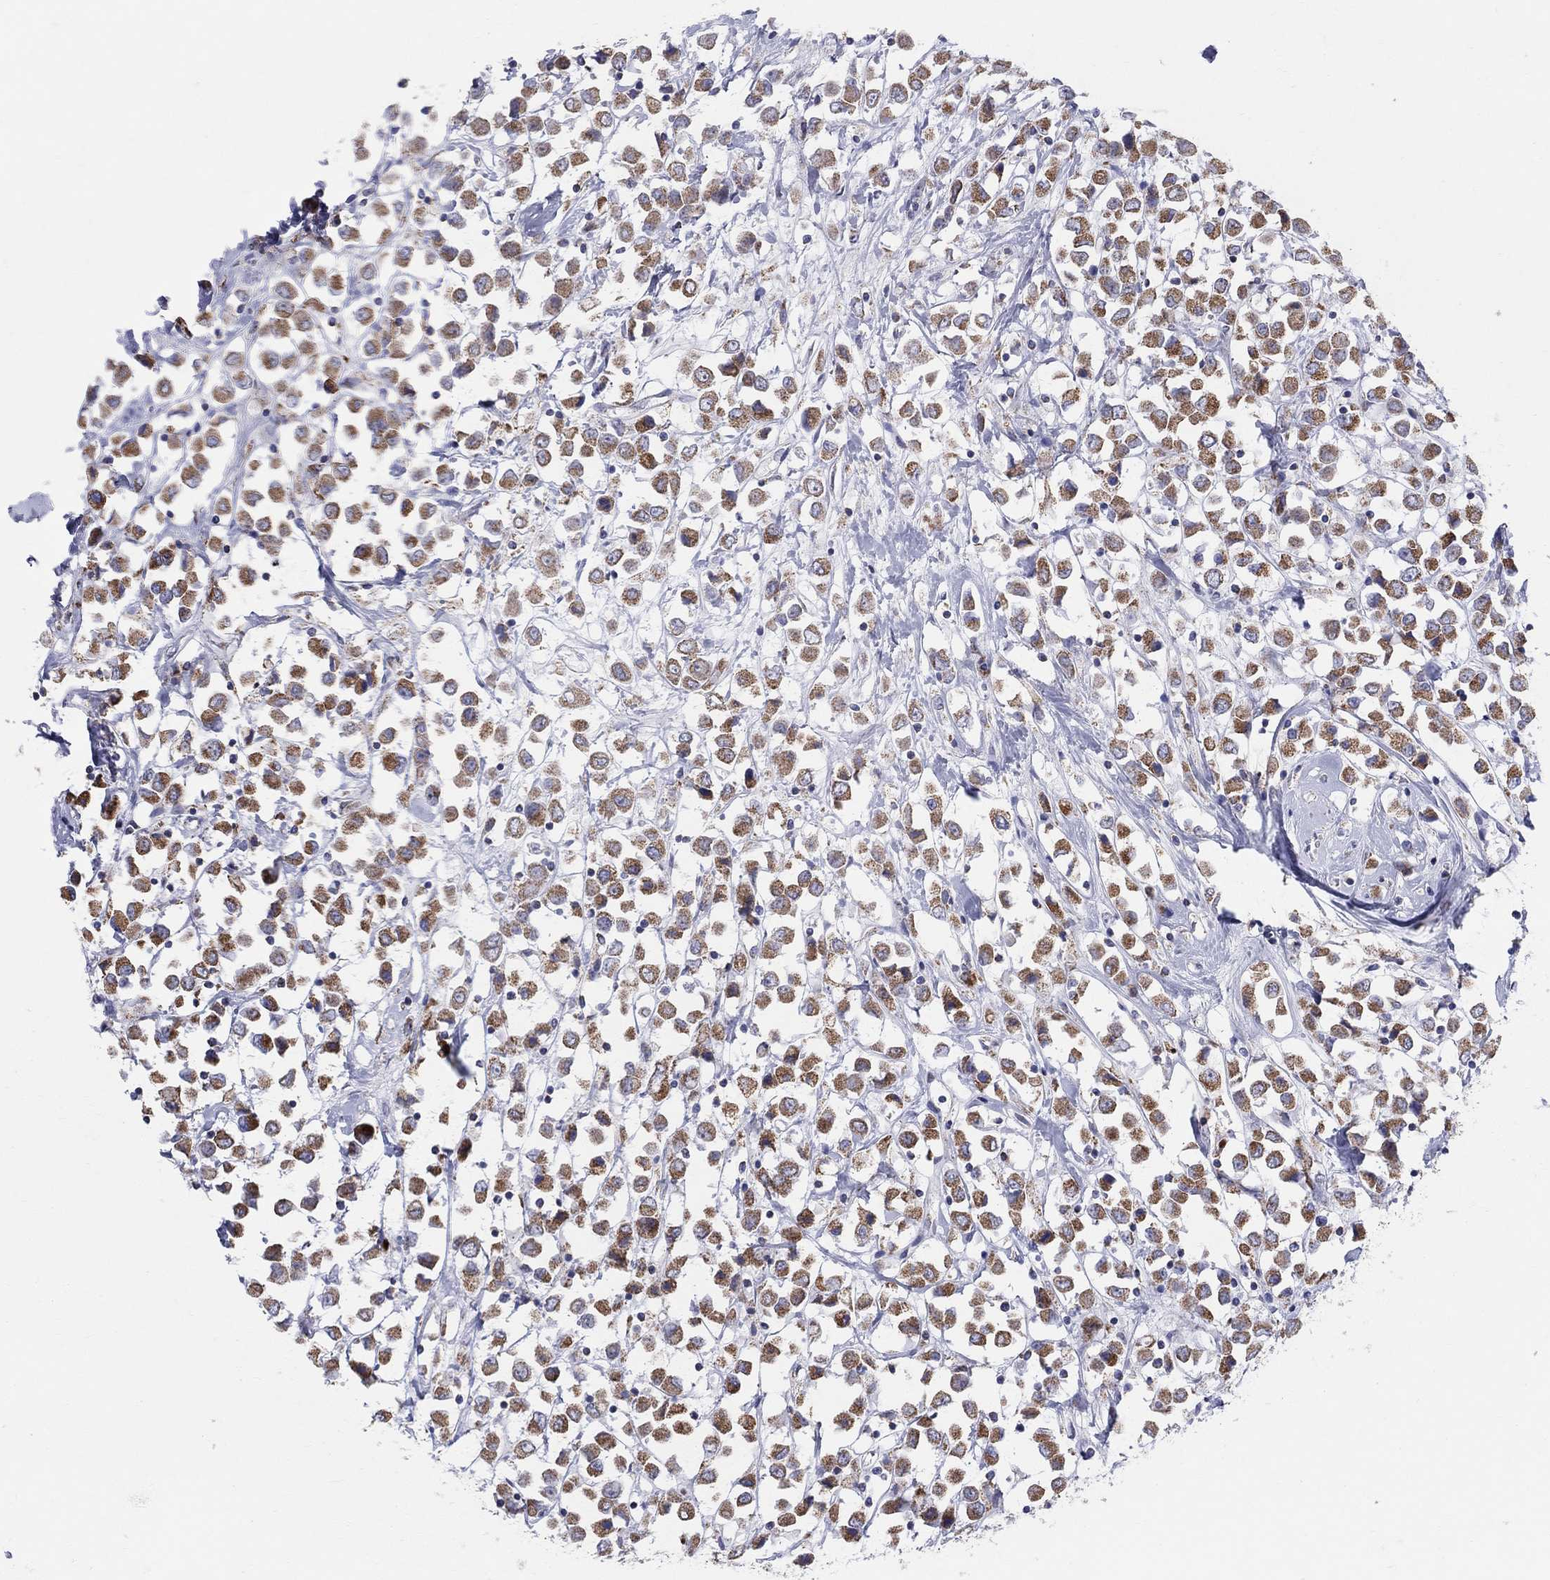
{"staining": {"intensity": "moderate", "quantity": ">75%", "location": "cytoplasmic/membranous"}, "tissue": "breast cancer", "cell_type": "Tumor cells", "image_type": "cancer", "snomed": [{"axis": "morphology", "description": "Duct carcinoma"}, {"axis": "topography", "description": "Breast"}], "caption": "A photomicrograph showing moderate cytoplasmic/membranous staining in approximately >75% of tumor cells in breast cancer, as visualized by brown immunohistochemical staining.", "gene": "KISS1R", "patient": {"sex": "female", "age": 61}}